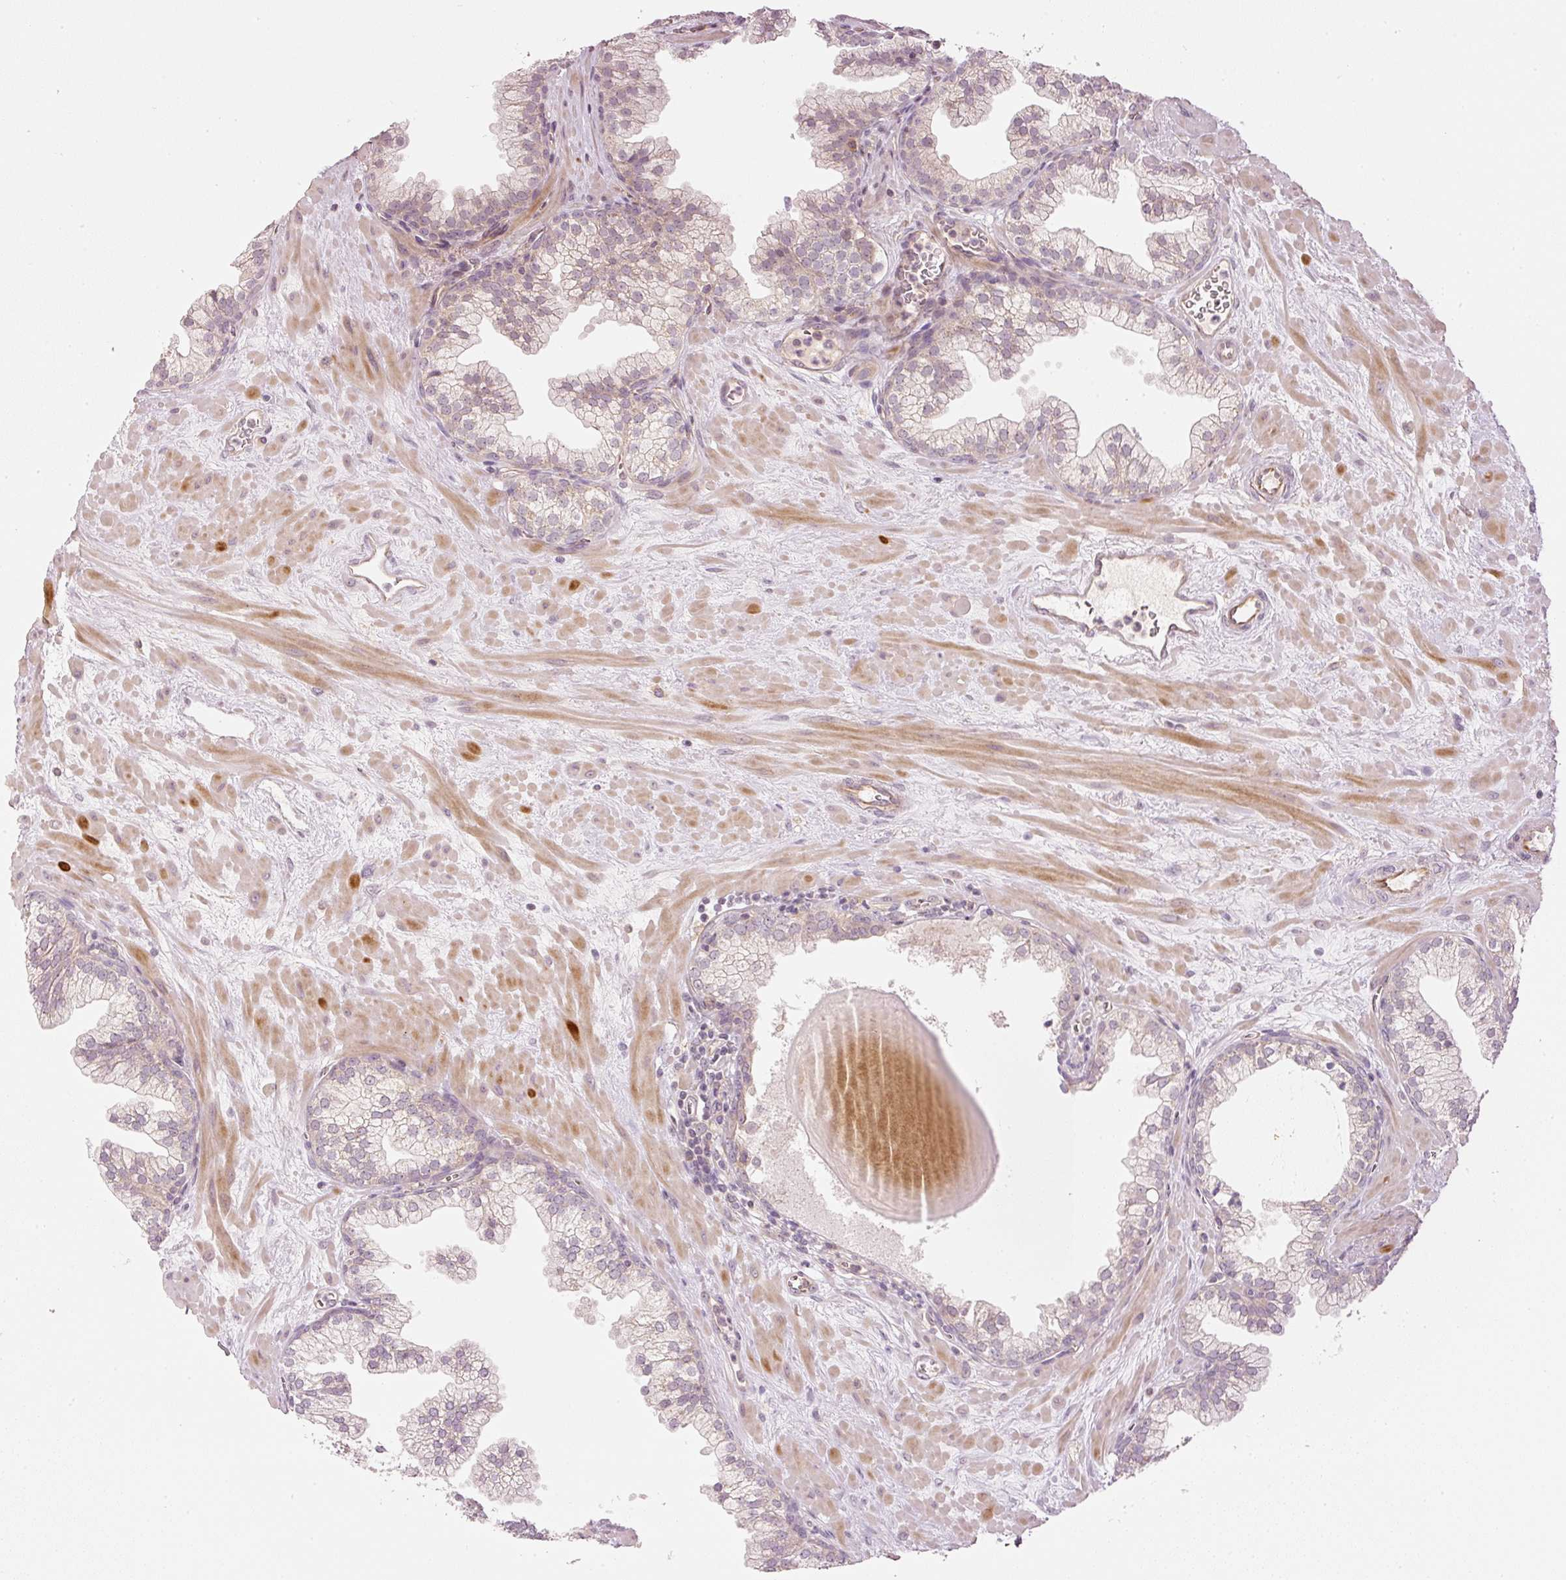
{"staining": {"intensity": "weak", "quantity": "<25%", "location": "cytoplasmic/membranous"}, "tissue": "prostate", "cell_type": "Glandular cells", "image_type": "normal", "snomed": [{"axis": "morphology", "description": "Normal tissue, NOS"}, {"axis": "topography", "description": "Prostate"}, {"axis": "topography", "description": "Peripheral nerve tissue"}], "caption": "DAB immunohistochemical staining of unremarkable prostate demonstrates no significant positivity in glandular cells.", "gene": "CDC20B", "patient": {"sex": "male", "age": 61}}